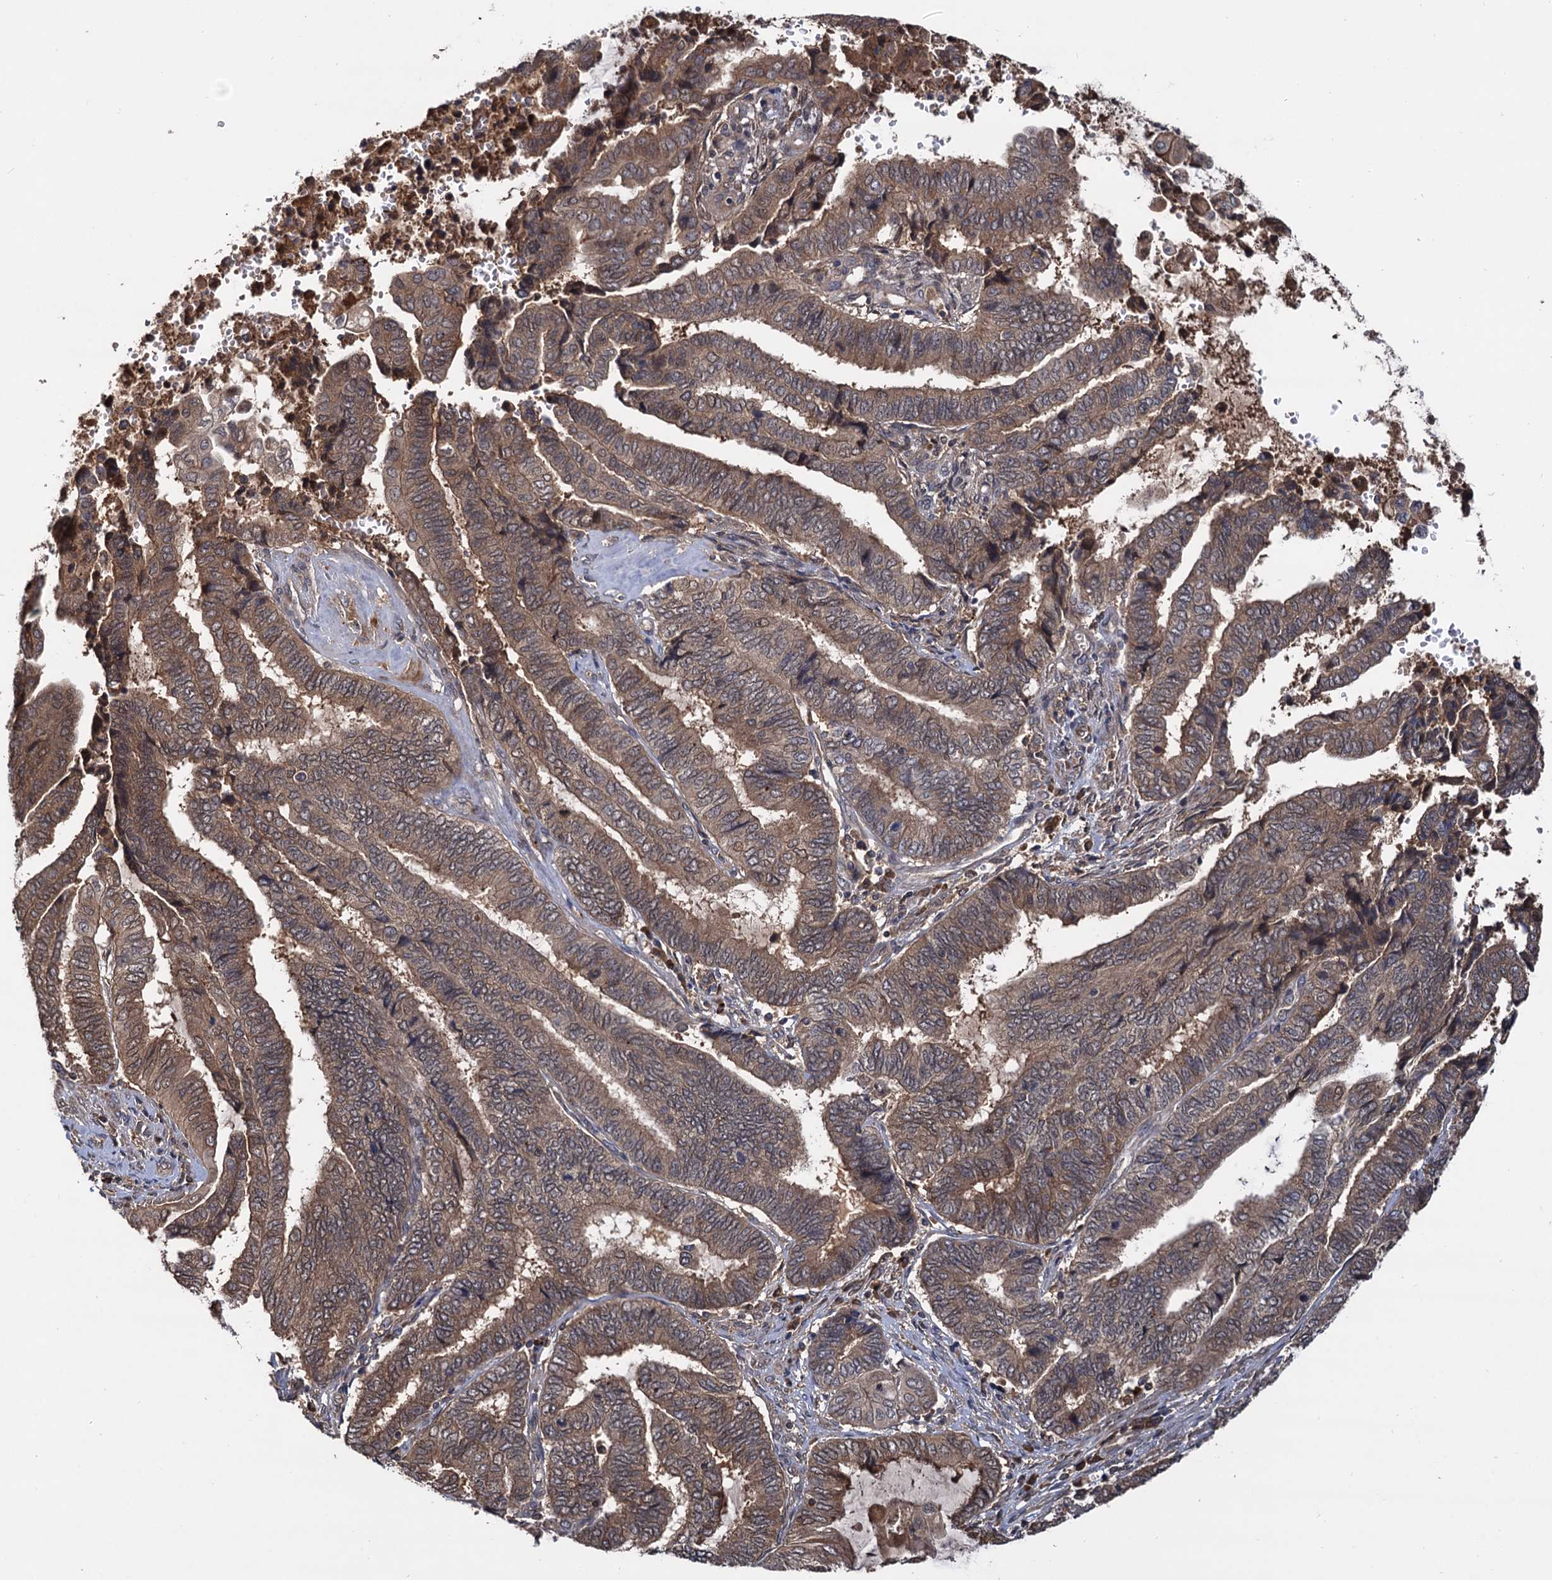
{"staining": {"intensity": "moderate", "quantity": ">75%", "location": "cytoplasmic/membranous"}, "tissue": "endometrial cancer", "cell_type": "Tumor cells", "image_type": "cancer", "snomed": [{"axis": "morphology", "description": "Adenocarcinoma, NOS"}, {"axis": "topography", "description": "Uterus"}, {"axis": "topography", "description": "Endometrium"}], "caption": "Protein expression analysis of endometrial cancer demonstrates moderate cytoplasmic/membranous positivity in about >75% of tumor cells.", "gene": "SELENOP", "patient": {"sex": "female", "age": 70}}